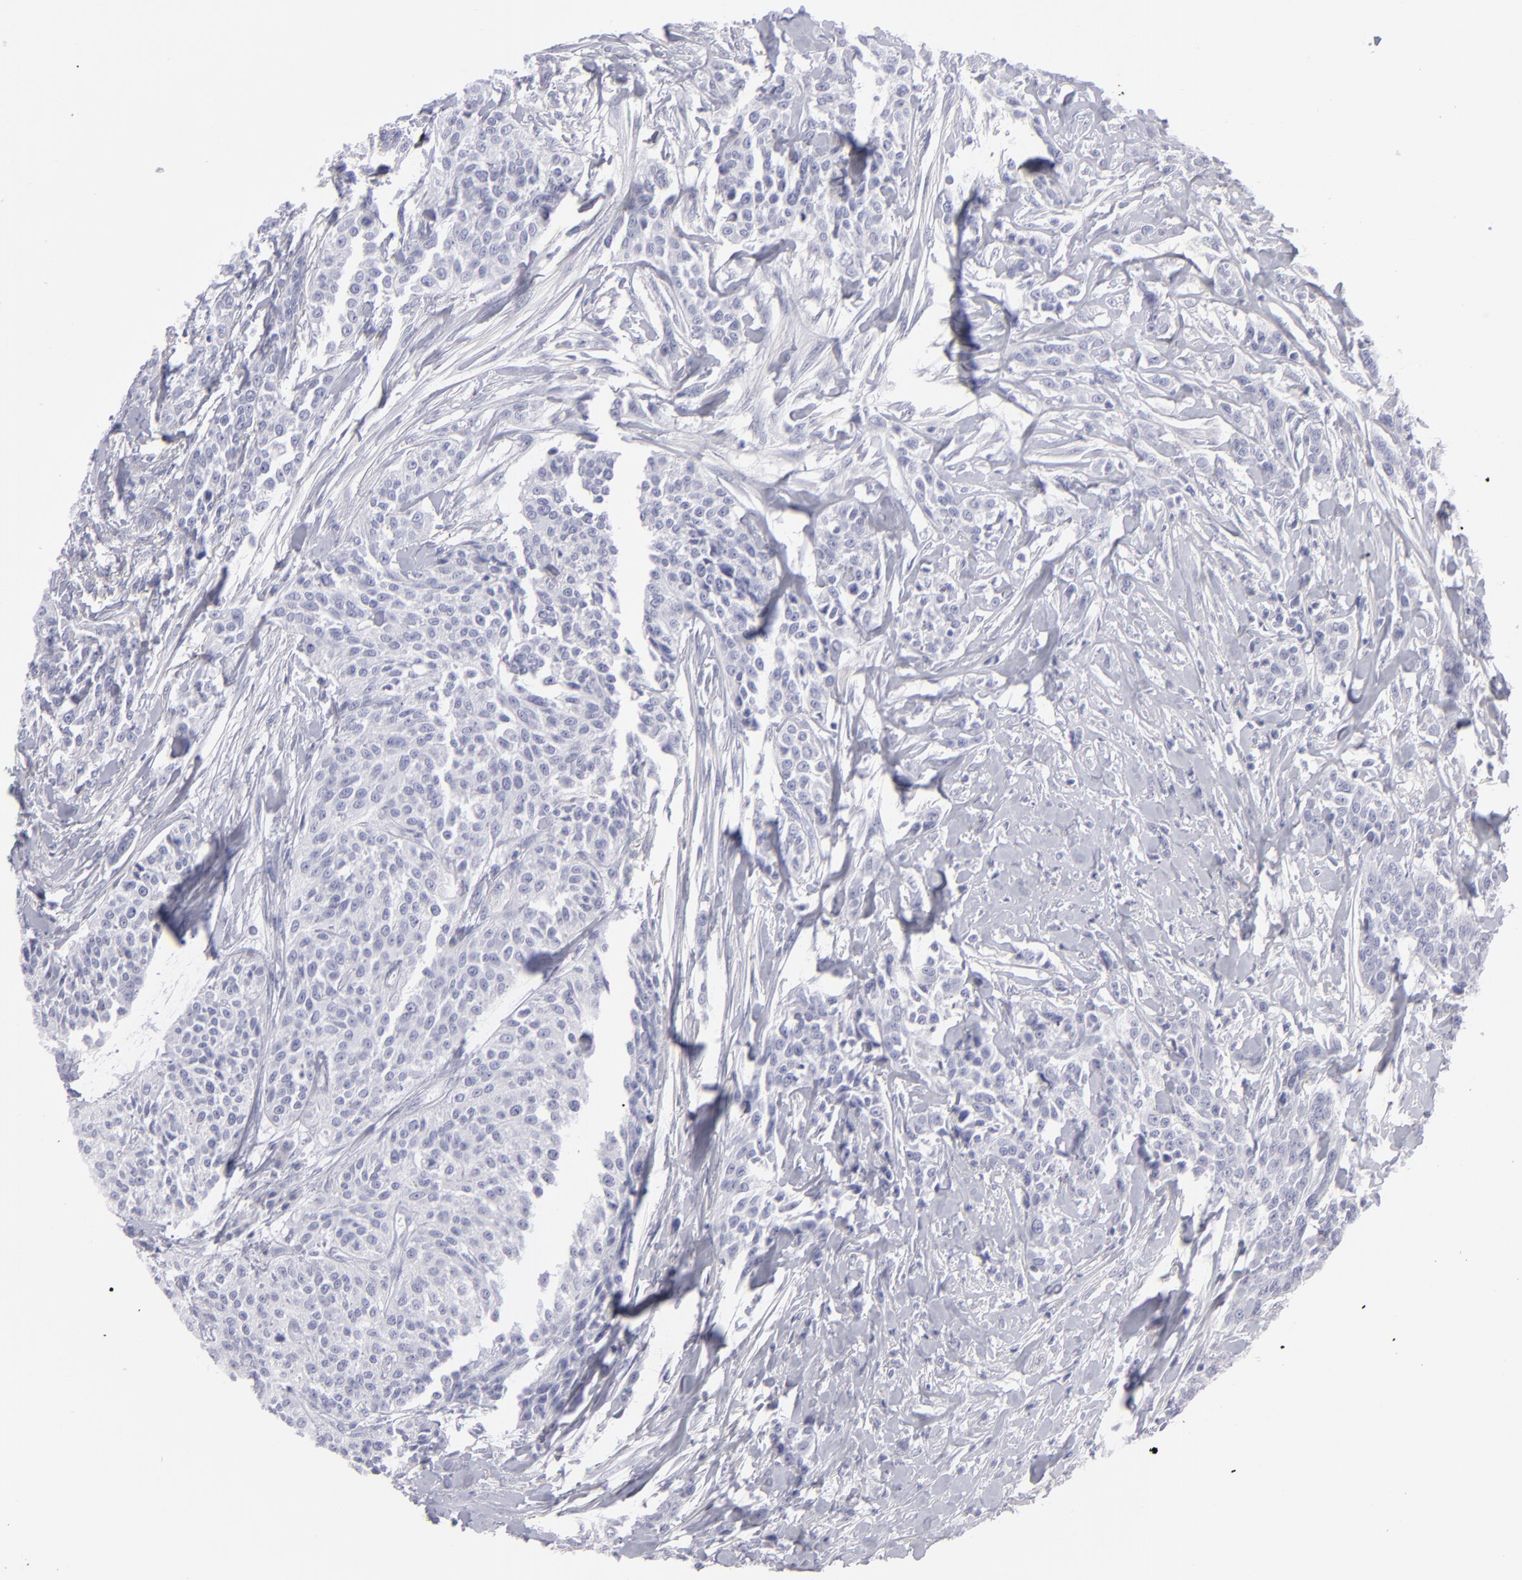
{"staining": {"intensity": "negative", "quantity": "none", "location": "none"}, "tissue": "urothelial cancer", "cell_type": "Tumor cells", "image_type": "cancer", "snomed": [{"axis": "morphology", "description": "Urothelial carcinoma, High grade"}, {"axis": "topography", "description": "Urinary bladder"}], "caption": "The IHC photomicrograph has no significant expression in tumor cells of urothelial carcinoma (high-grade) tissue.", "gene": "MYH11", "patient": {"sex": "male", "age": 56}}